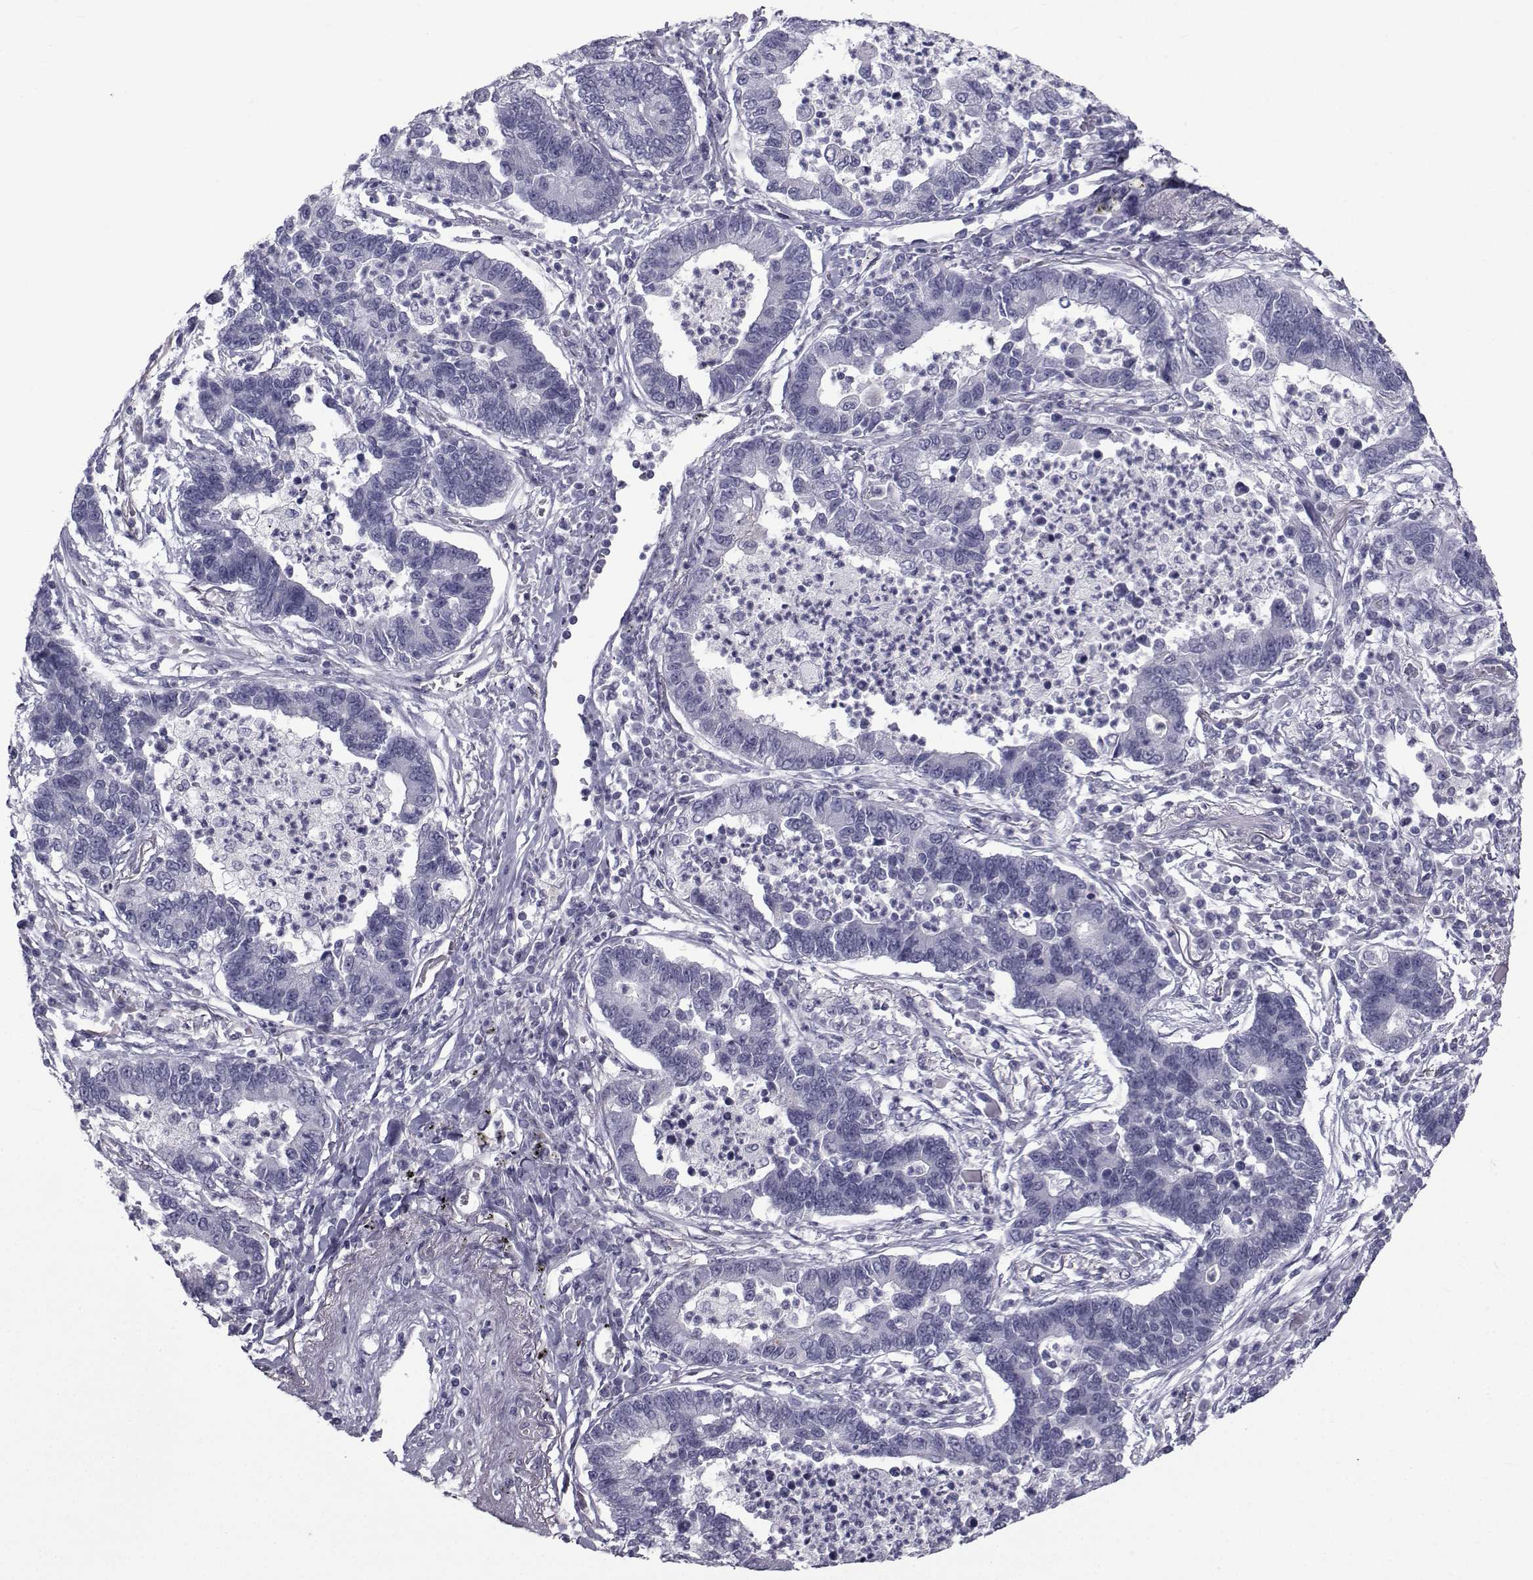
{"staining": {"intensity": "negative", "quantity": "none", "location": "none"}, "tissue": "lung cancer", "cell_type": "Tumor cells", "image_type": "cancer", "snomed": [{"axis": "morphology", "description": "Adenocarcinoma, NOS"}, {"axis": "topography", "description": "Lung"}], "caption": "DAB immunohistochemical staining of human lung adenocarcinoma demonstrates no significant expression in tumor cells.", "gene": "FDXR", "patient": {"sex": "female", "age": 57}}